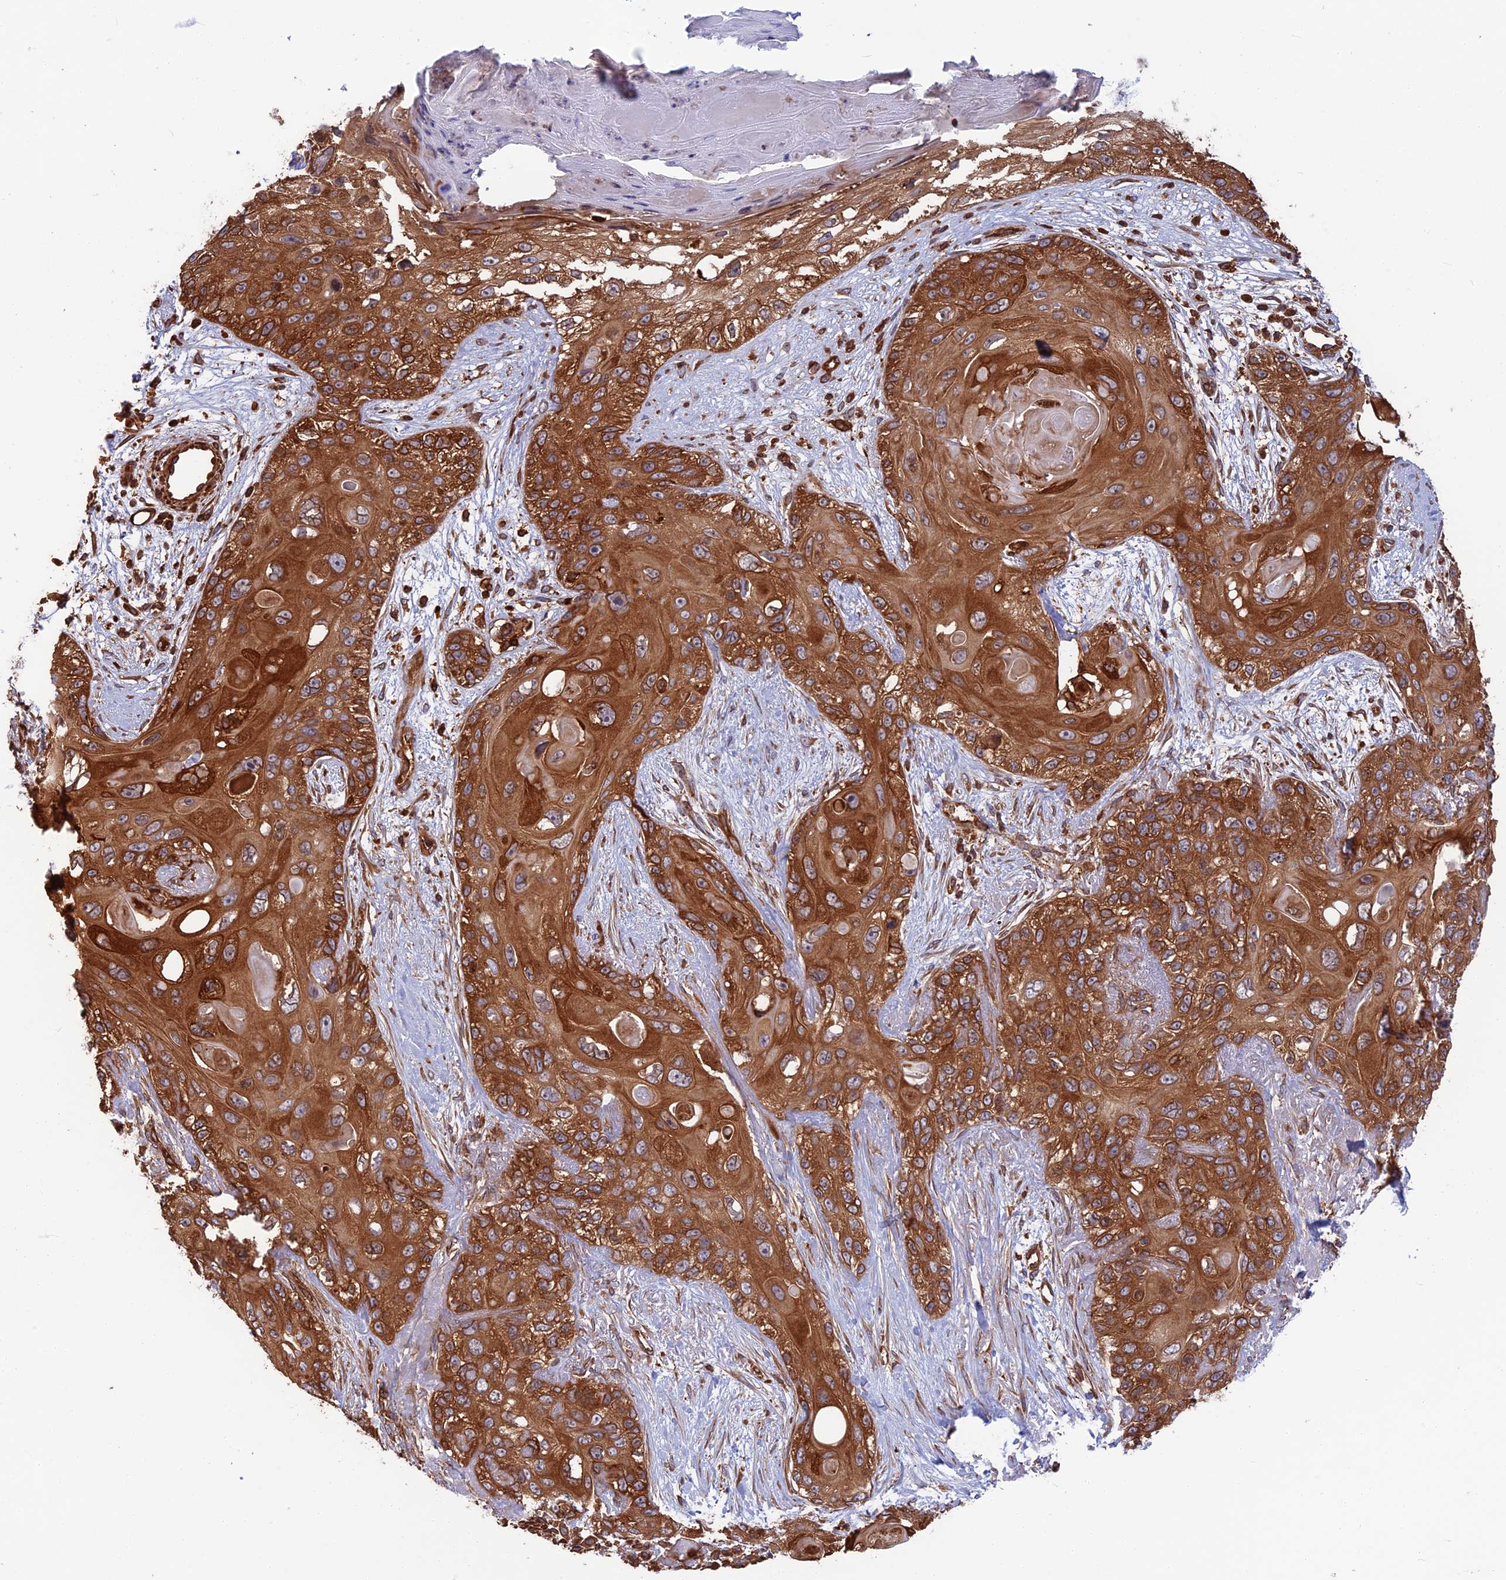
{"staining": {"intensity": "strong", "quantity": ">75%", "location": "cytoplasmic/membranous"}, "tissue": "skin cancer", "cell_type": "Tumor cells", "image_type": "cancer", "snomed": [{"axis": "morphology", "description": "Normal tissue, NOS"}, {"axis": "morphology", "description": "Squamous cell carcinoma, NOS"}, {"axis": "topography", "description": "Skin"}], "caption": "Skin cancer stained for a protein exhibits strong cytoplasmic/membranous positivity in tumor cells.", "gene": "WDR1", "patient": {"sex": "male", "age": 72}}